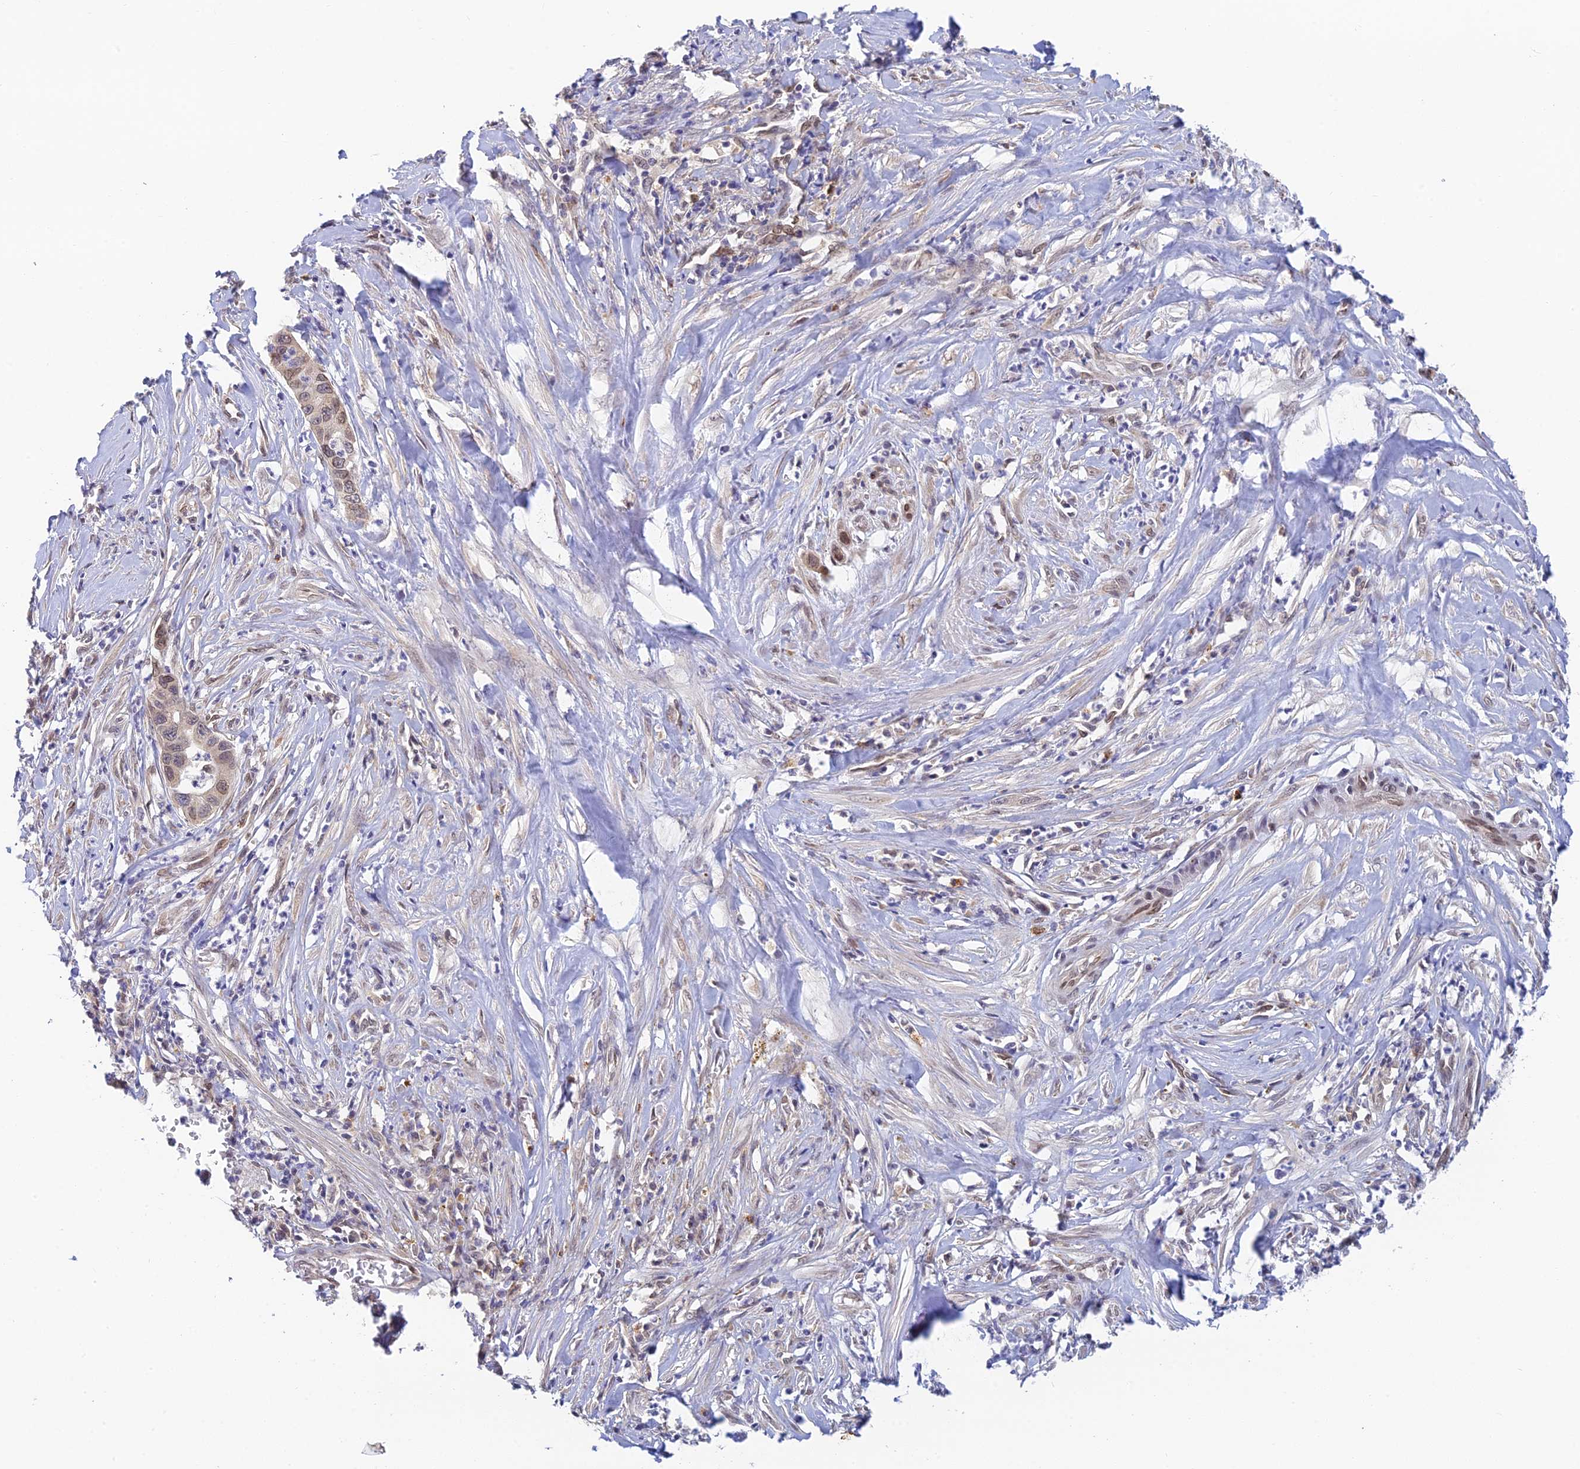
{"staining": {"intensity": "moderate", "quantity": "<25%", "location": "nuclear"}, "tissue": "pancreatic cancer", "cell_type": "Tumor cells", "image_type": "cancer", "snomed": [{"axis": "morphology", "description": "Adenocarcinoma, NOS"}, {"axis": "topography", "description": "Pancreas"}], "caption": "Tumor cells reveal low levels of moderate nuclear positivity in approximately <25% of cells in human pancreatic cancer (adenocarcinoma).", "gene": "SKIC8", "patient": {"sex": "male", "age": 73}}